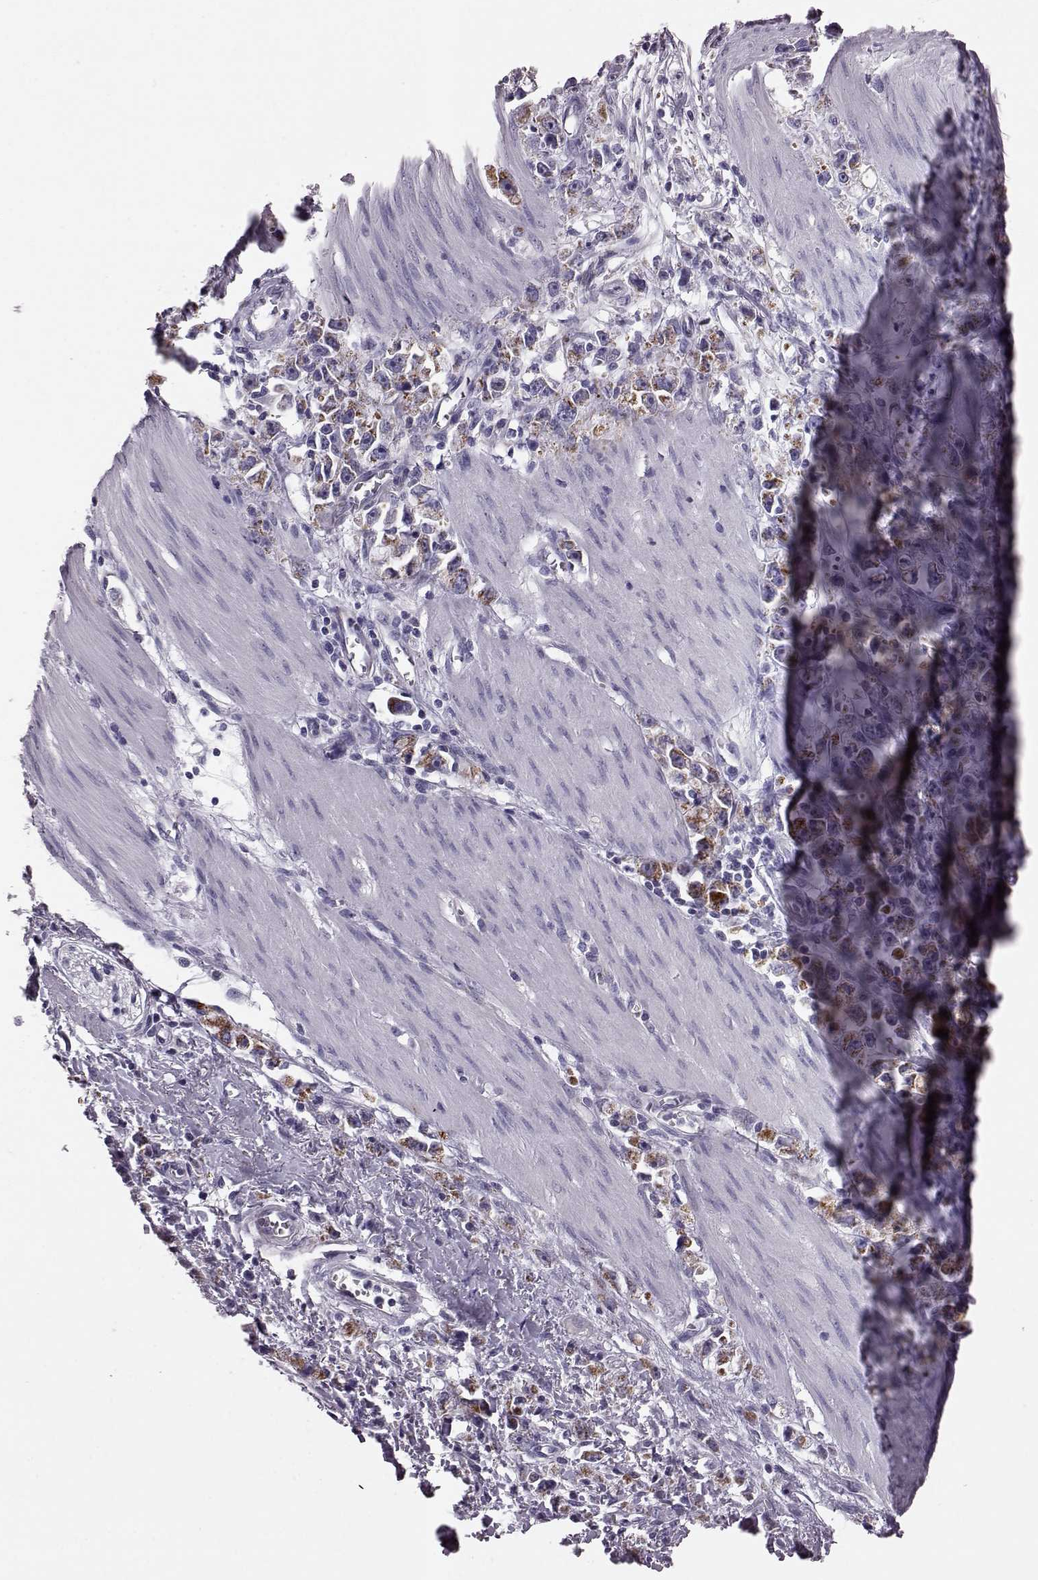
{"staining": {"intensity": "moderate", "quantity": ">75%", "location": "cytoplasmic/membranous"}, "tissue": "stomach cancer", "cell_type": "Tumor cells", "image_type": "cancer", "snomed": [{"axis": "morphology", "description": "Adenocarcinoma, NOS"}, {"axis": "topography", "description": "Stomach"}], "caption": "Stomach adenocarcinoma stained for a protein shows moderate cytoplasmic/membranous positivity in tumor cells.", "gene": "RIMS2", "patient": {"sex": "female", "age": 59}}